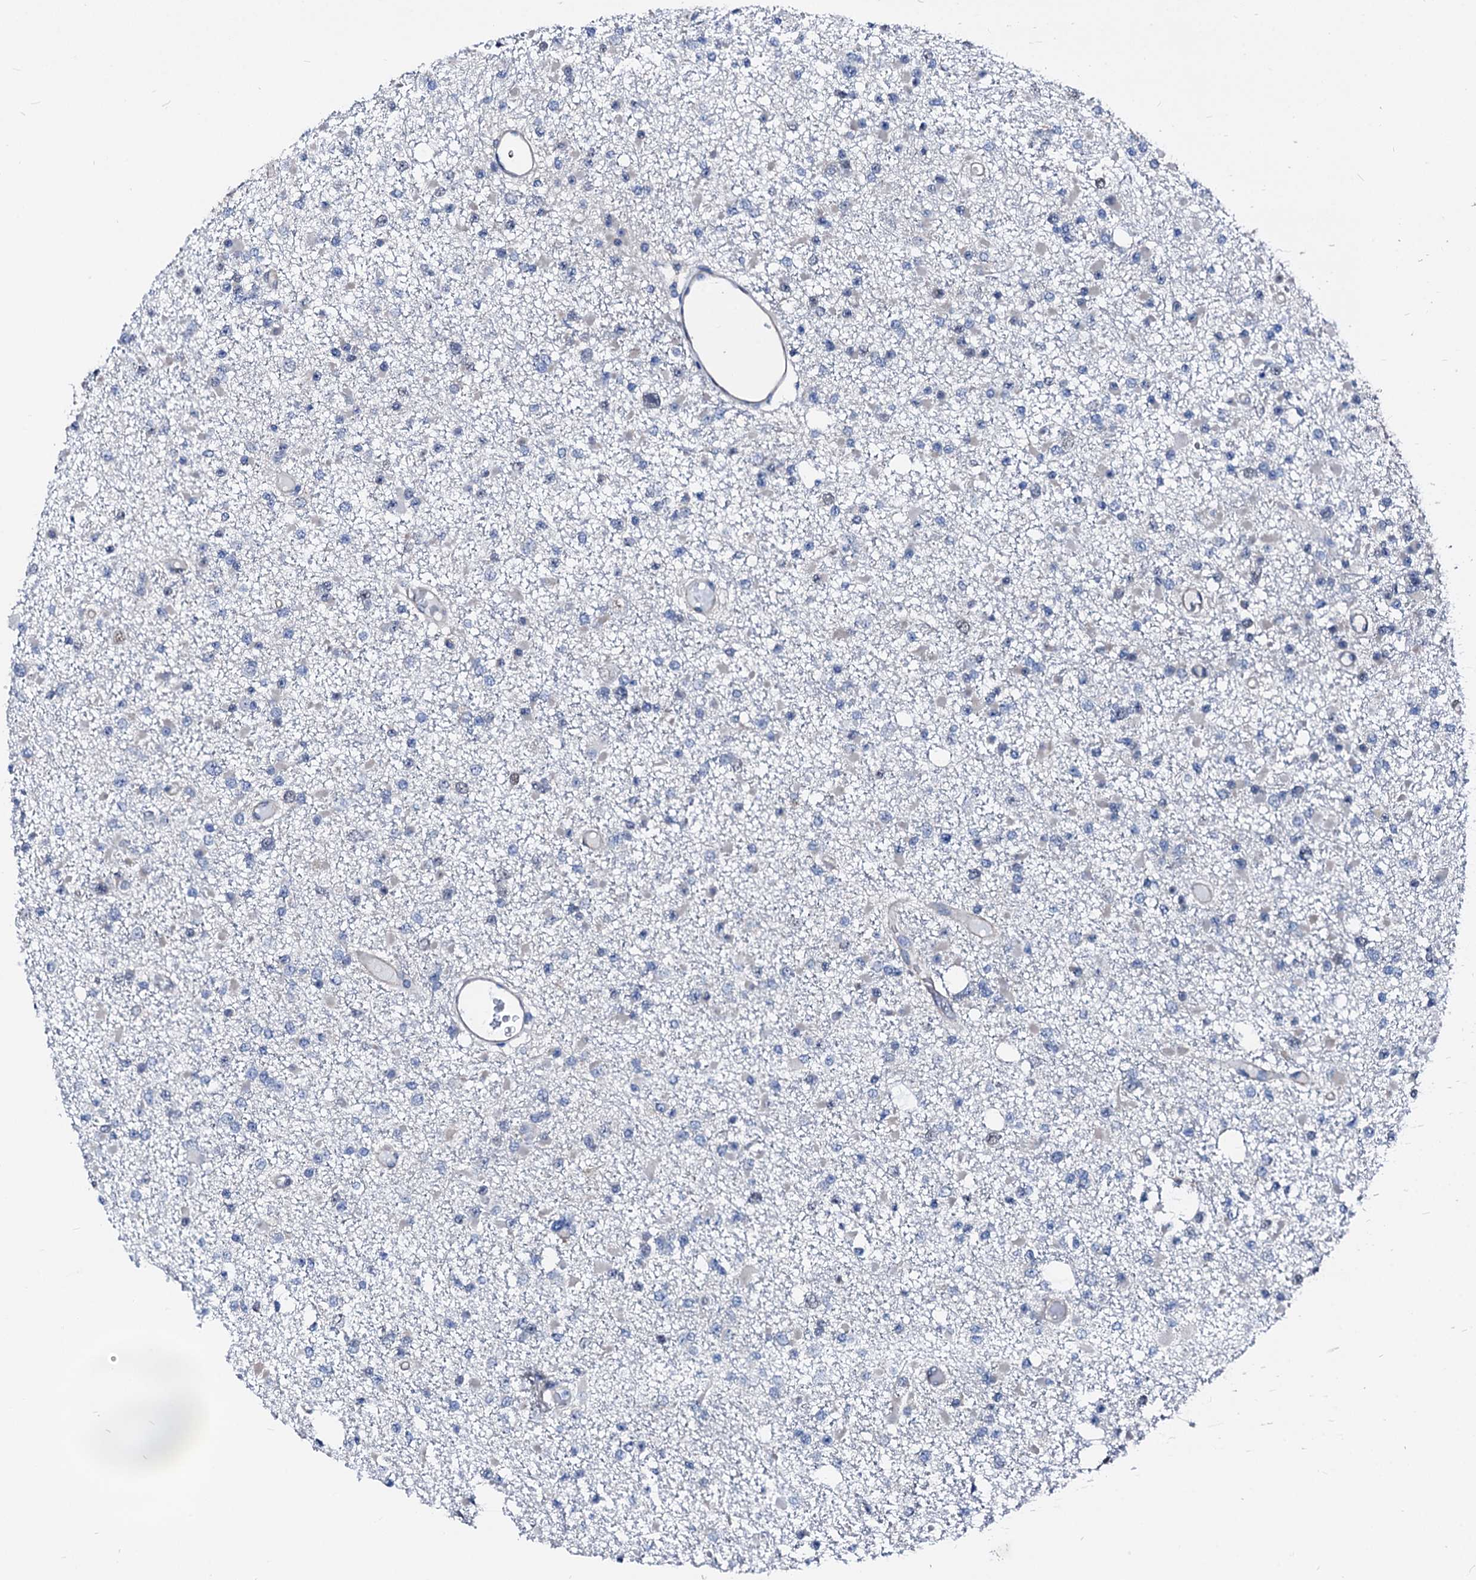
{"staining": {"intensity": "negative", "quantity": "none", "location": "none"}, "tissue": "glioma", "cell_type": "Tumor cells", "image_type": "cancer", "snomed": [{"axis": "morphology", "description": "Glioma, malignant, Low grade"}, {"axis": "topography", "description": "Brain"}], "caption": "Immunohistochemical staining of human glioma reveals no significant staining in tumor cells.", "gene": "CSN2", "patient": {"sex": "female", "age": 22}}